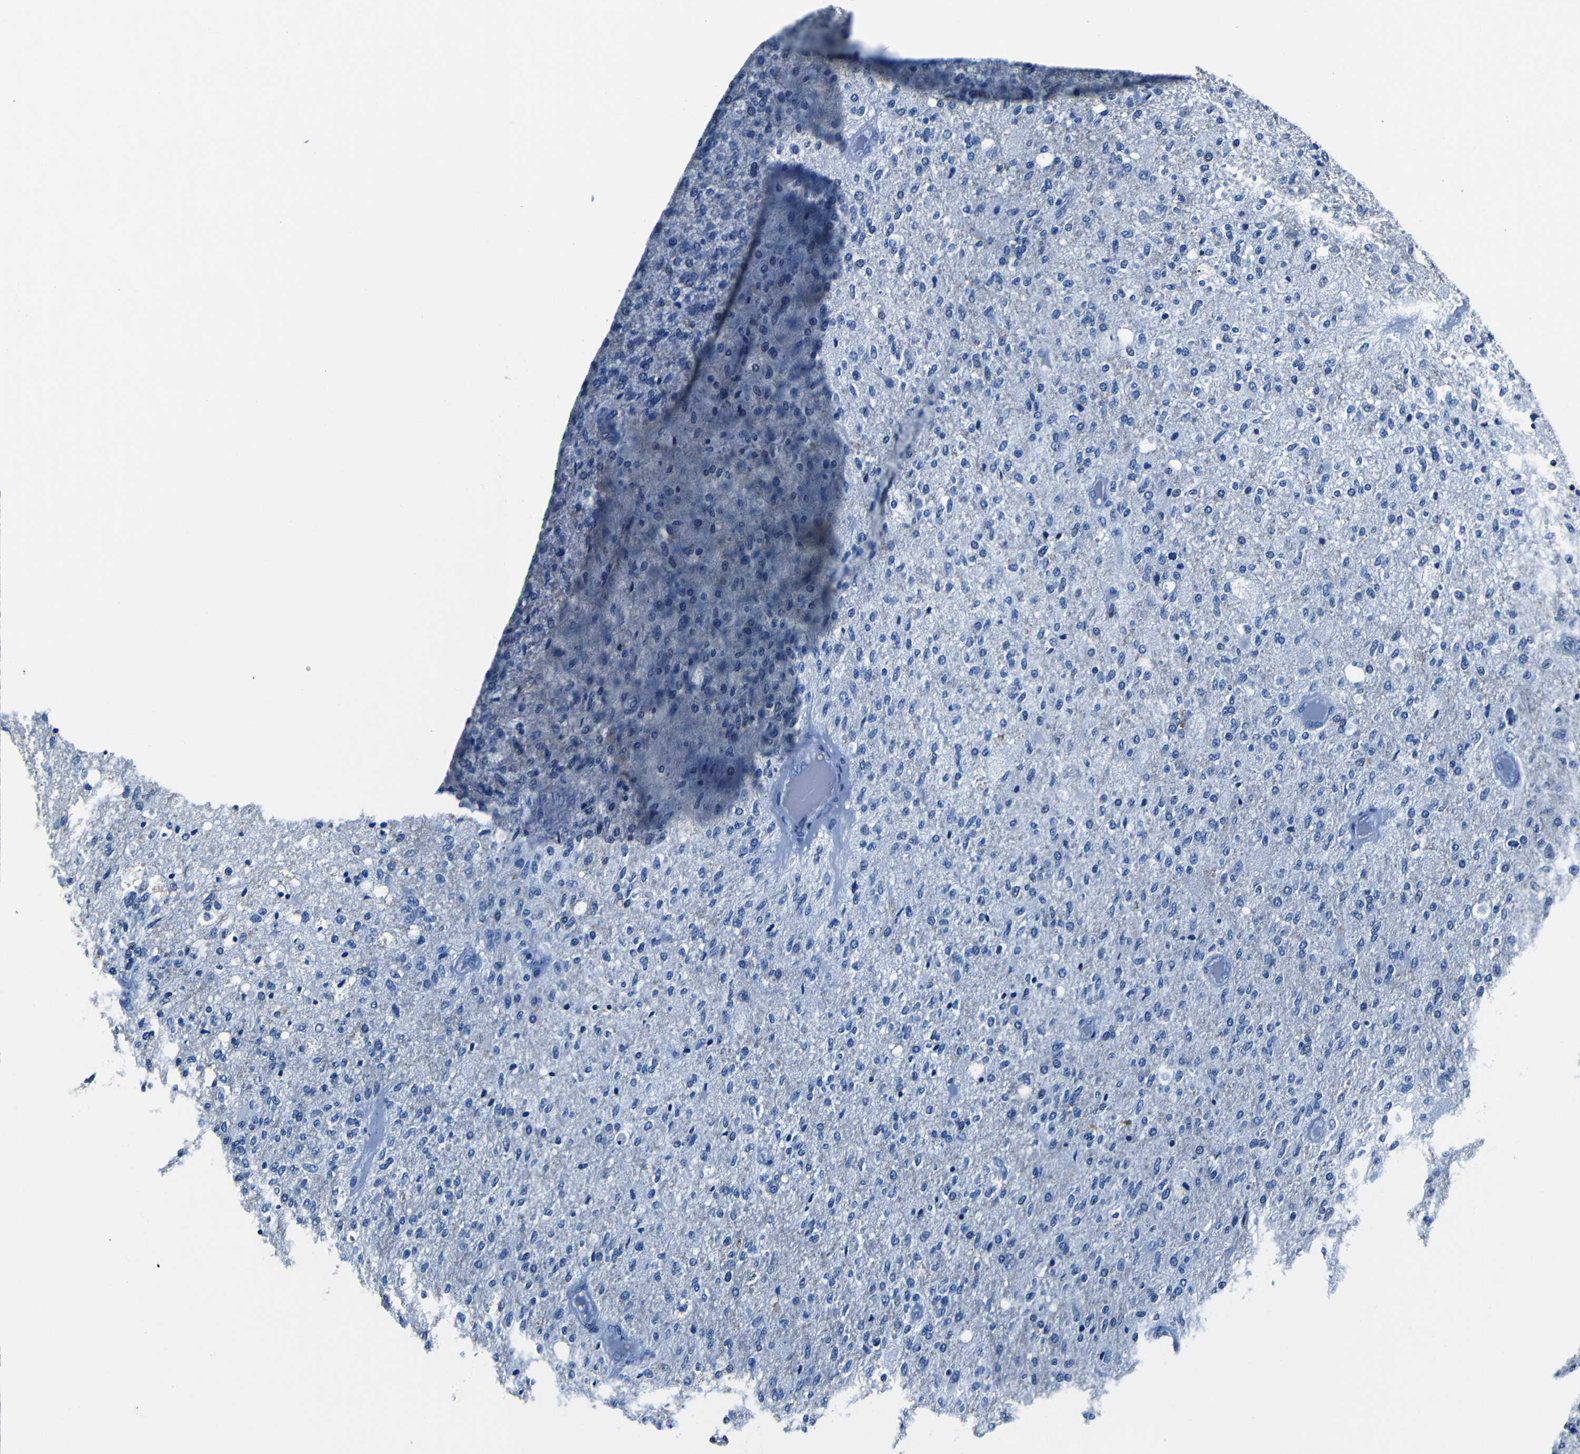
{"staining": {"intensity": "negative", "quantity": "none", "location": "none"}, "tissue": "glioma", "cell_type": "Tumor cells", "image_type": "cancer", "snomed": [{"axis": "morphology", "description": "Normal tissue, NOS"}, {"axis": "morphology", "description": "Glioma, malignant, High grade"}, {"axis": "topography", "description": "Cerebral cortex"}], "caption": "Tumor cells show no significant staining in glioma.", "gene": "NCMAP", "patient": {"sex": "male", "age": 77}}